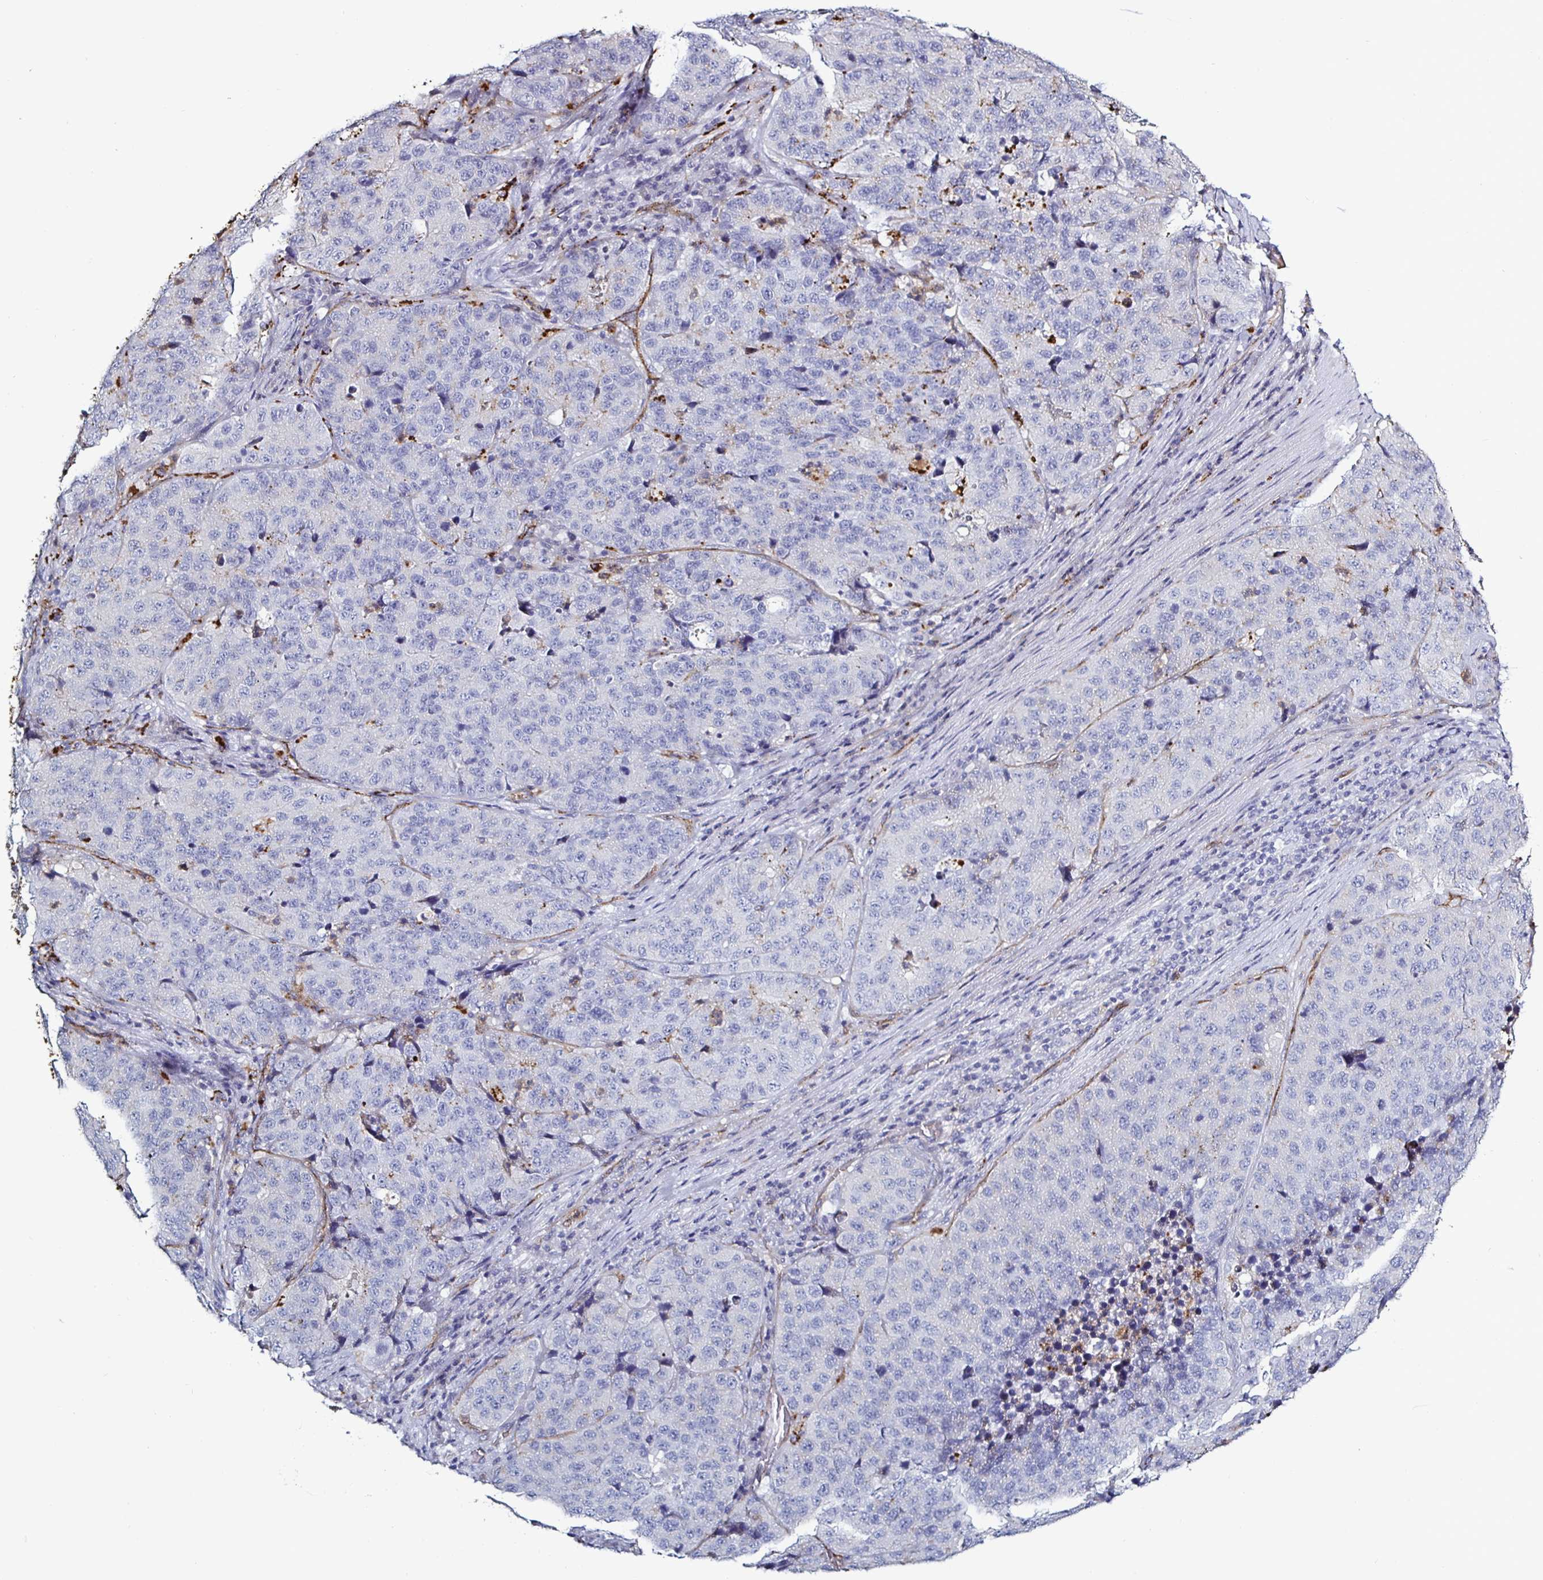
{"staining": {"intensity": "negative", "quantity": "none", "location": "none"}, "tissue": "stomach cancer", "cell_type": "Tumor cells", "image_type": "cancer", "snomed": [{"axis": "morphology", "description": "Adenocarcinoma, NOS"}, {"axis": "topography", "description": "Stomach"}], "caption": "Immunohistochemistry (IHC) histopathology image of neoplastic tissue: adenocarcinoma (stomach) stained with DAB shows no significant protein expression in tumor cells. (Stains: DAB immunohistochemistry (IHC) with hematoxylin counter stain, Microscopy: brightfield microscopy at high magnification).", "gene": "ACSBG2", "patient": {"sex": "male", "age": 71}}